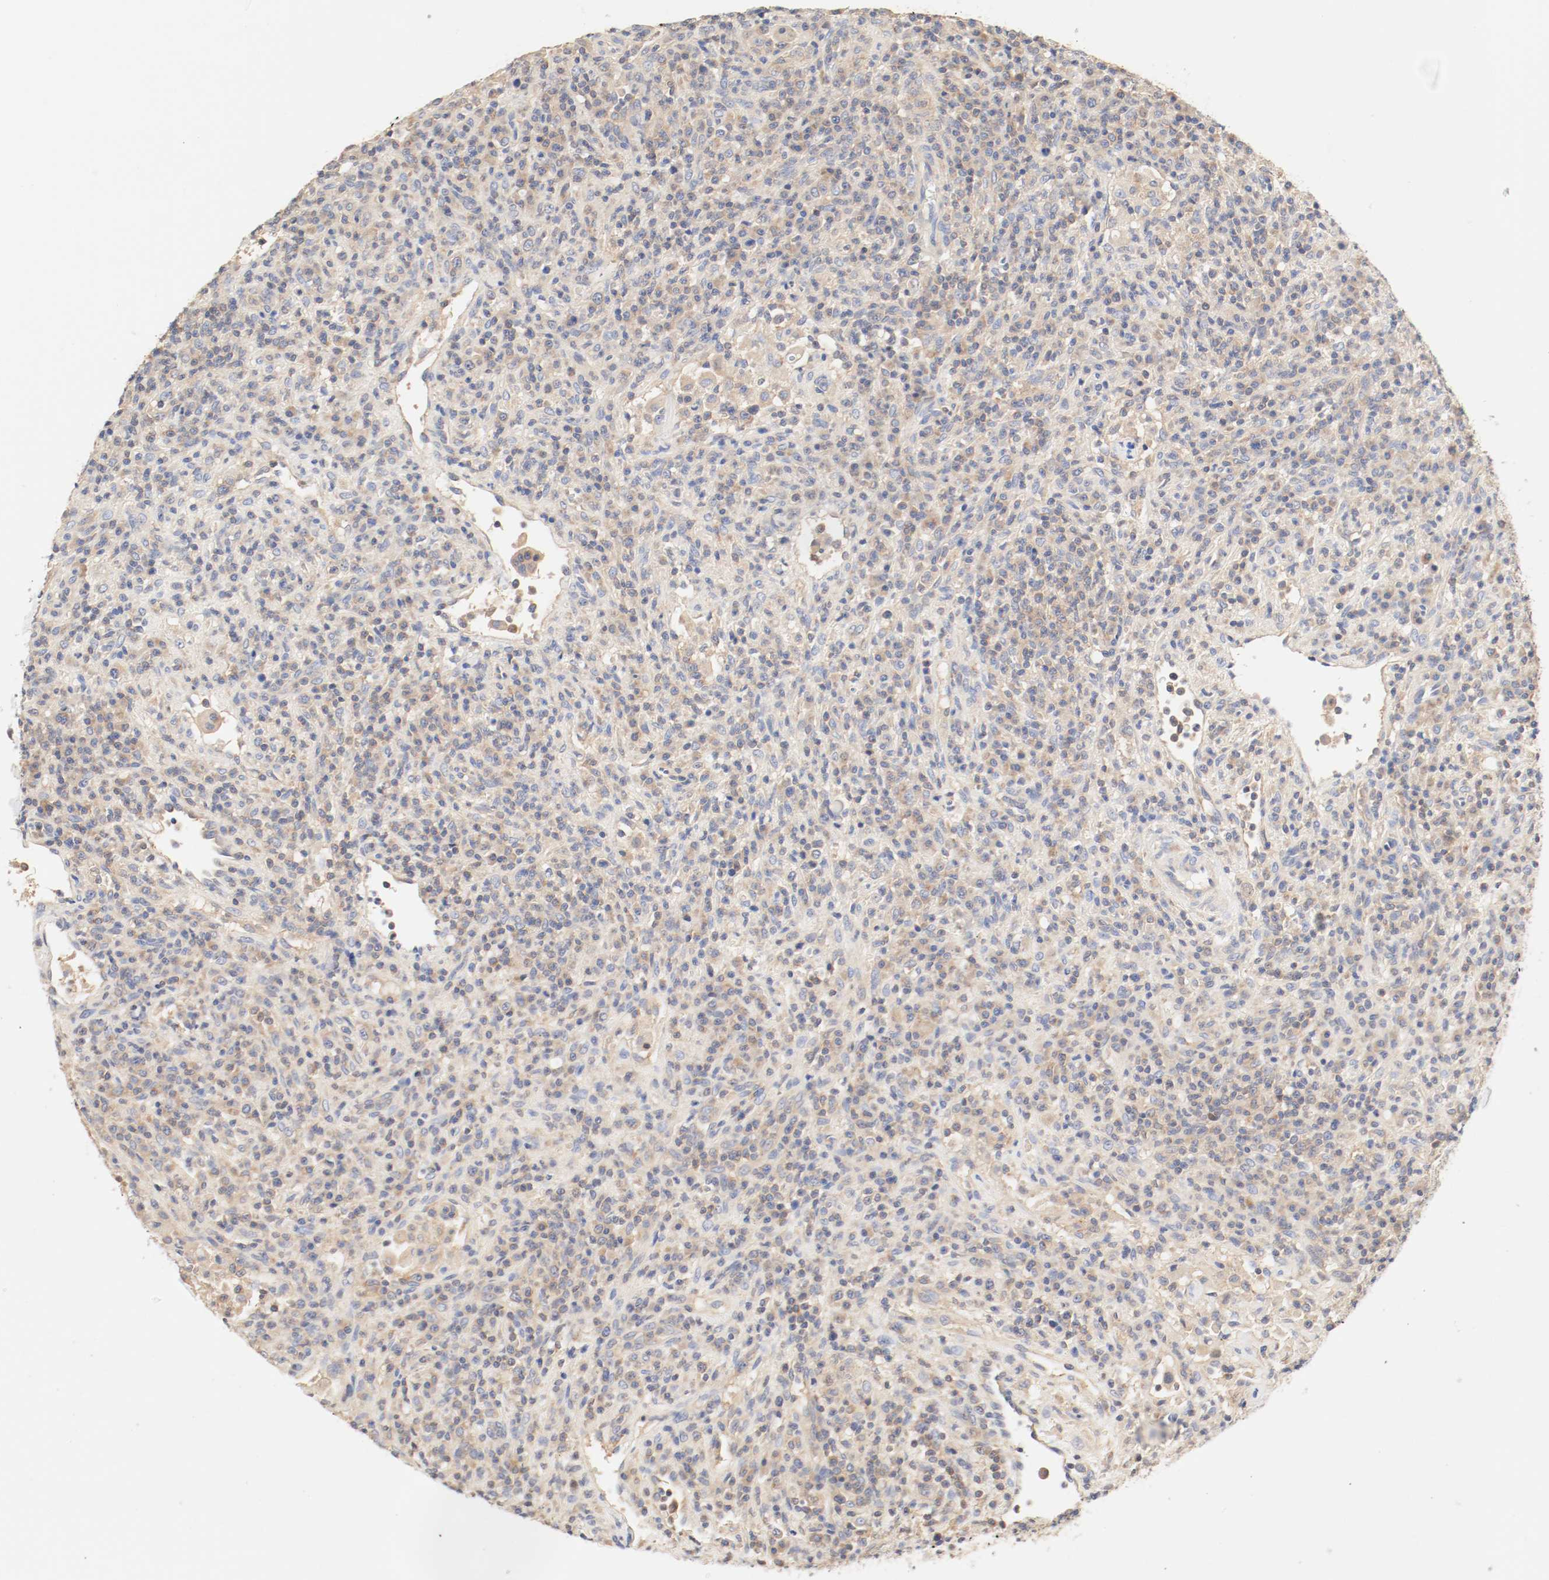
{"staining": {"intensity": "moderate", "quantity": ">75%", "location": "cytoplasmic/membranous"}, "tissue": "lymphoma", "cell_type": "Tumor cells", "image_type": "cancer", "snomed": [{"axis": "morphology", "description": "Hodgkin's disease, NOS"}, {"axis": "topography", "description": "Lymph node"}], "caption": "Moderate cytoplasmic/membranous expression for a protein is present in approximately >75% of tumor cells of Hodgkin's disease using IHC.", "gene": "GIT1", "patient": {"sex": "male", "age": 65}}